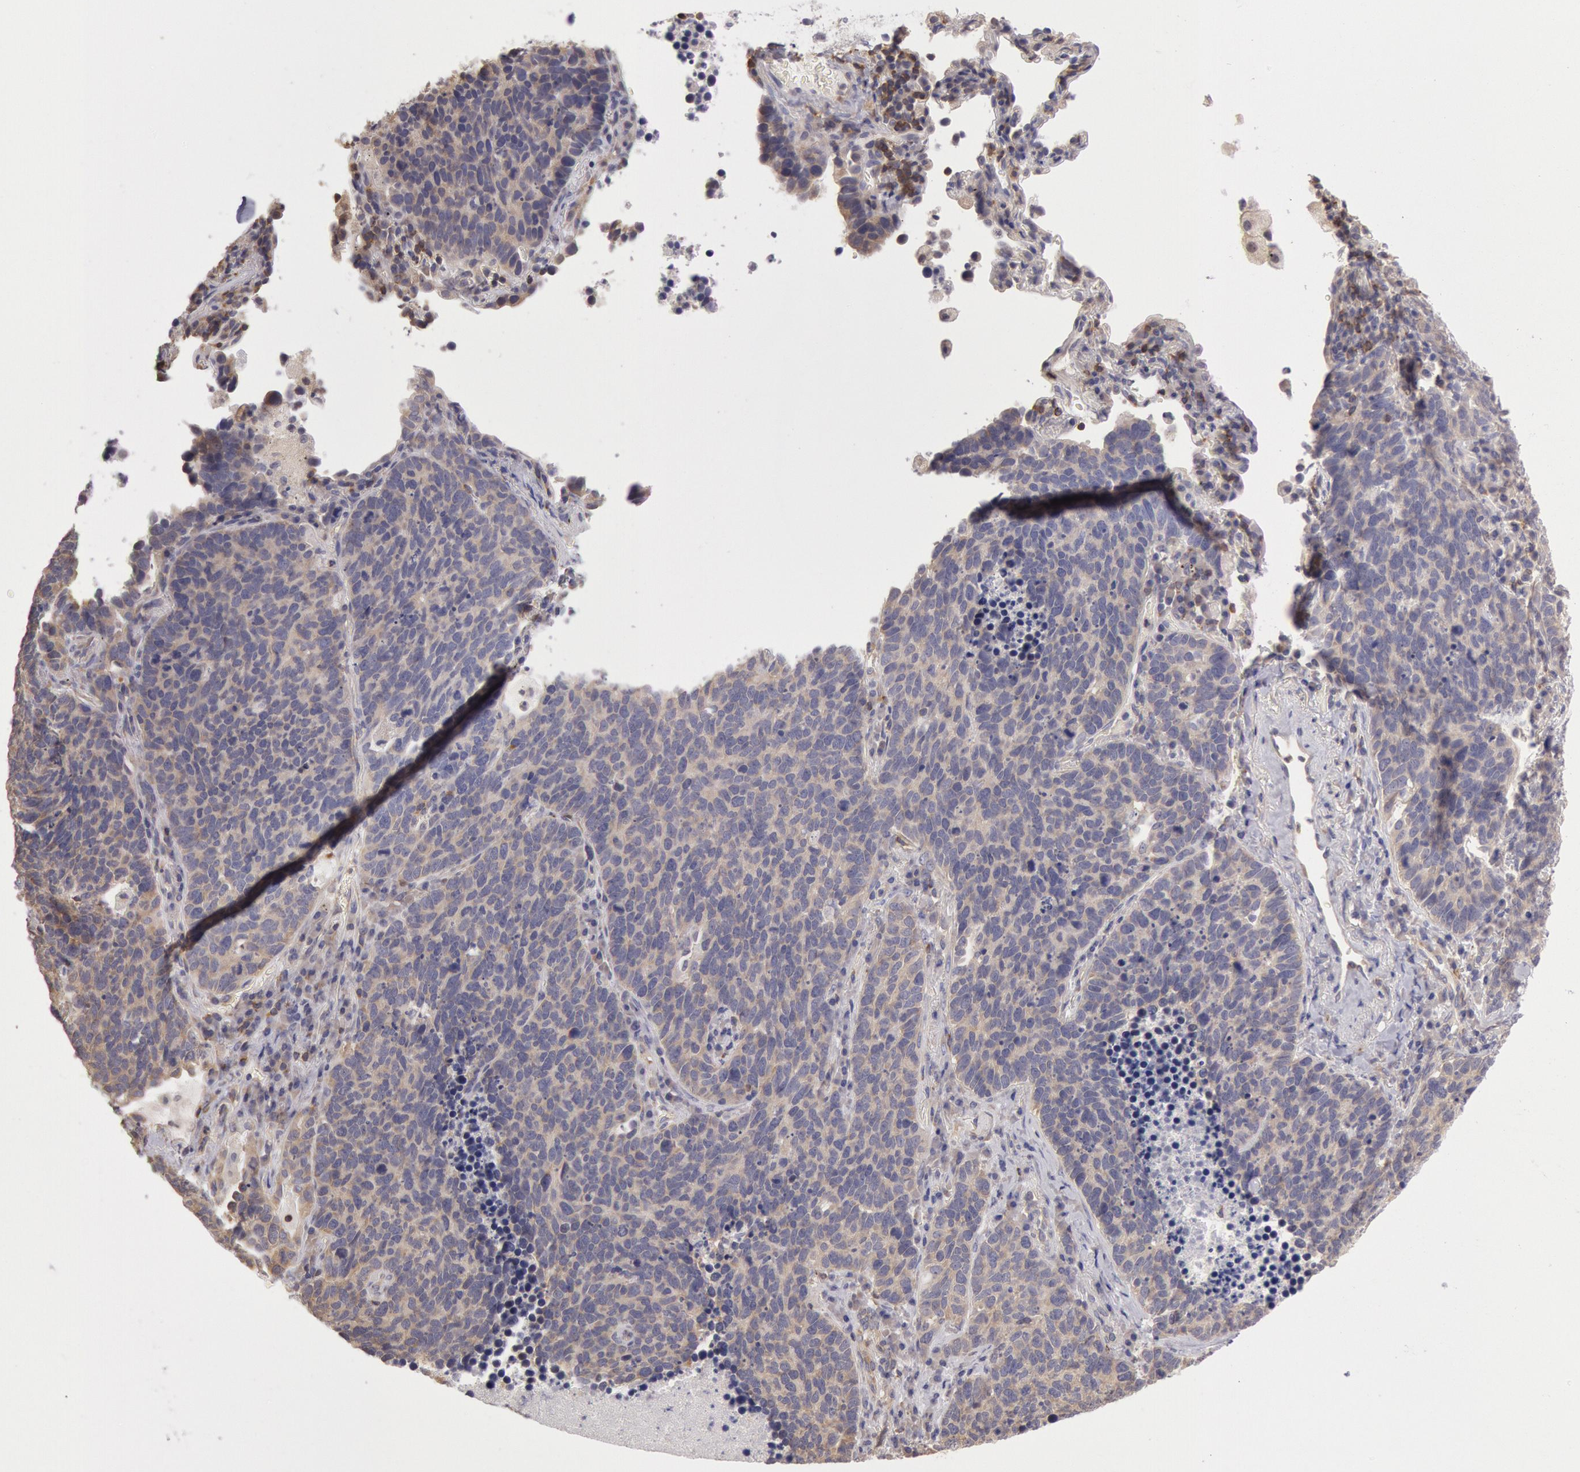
{"staining": {"intensity": "weak", "quantity": ">75%", "location": "cytoplasmic/membranous"}, "tissue": "lung cancer", "cell_type": "Tumor cells", "image_type": "cancer", "snomed": [{"axis": "morphology", "description": "Neoplasm, malignant, NOS"}, {"axis": "topography", "description": "Lung"}], "caption": "Immunohistochemistry histopathology image of neoplastic tissue: human lung cancer (malignant neoplasm) stained using immunohistochemistry (IHC) exhibits low levels of weak protein expression localized specifically in the cytoplasmic/membranous of tumor cells, appearing as a cytoplasmic/membranous brown color.", "gene": "NMT2", "patient": {"sex": "female", "age": 75}}